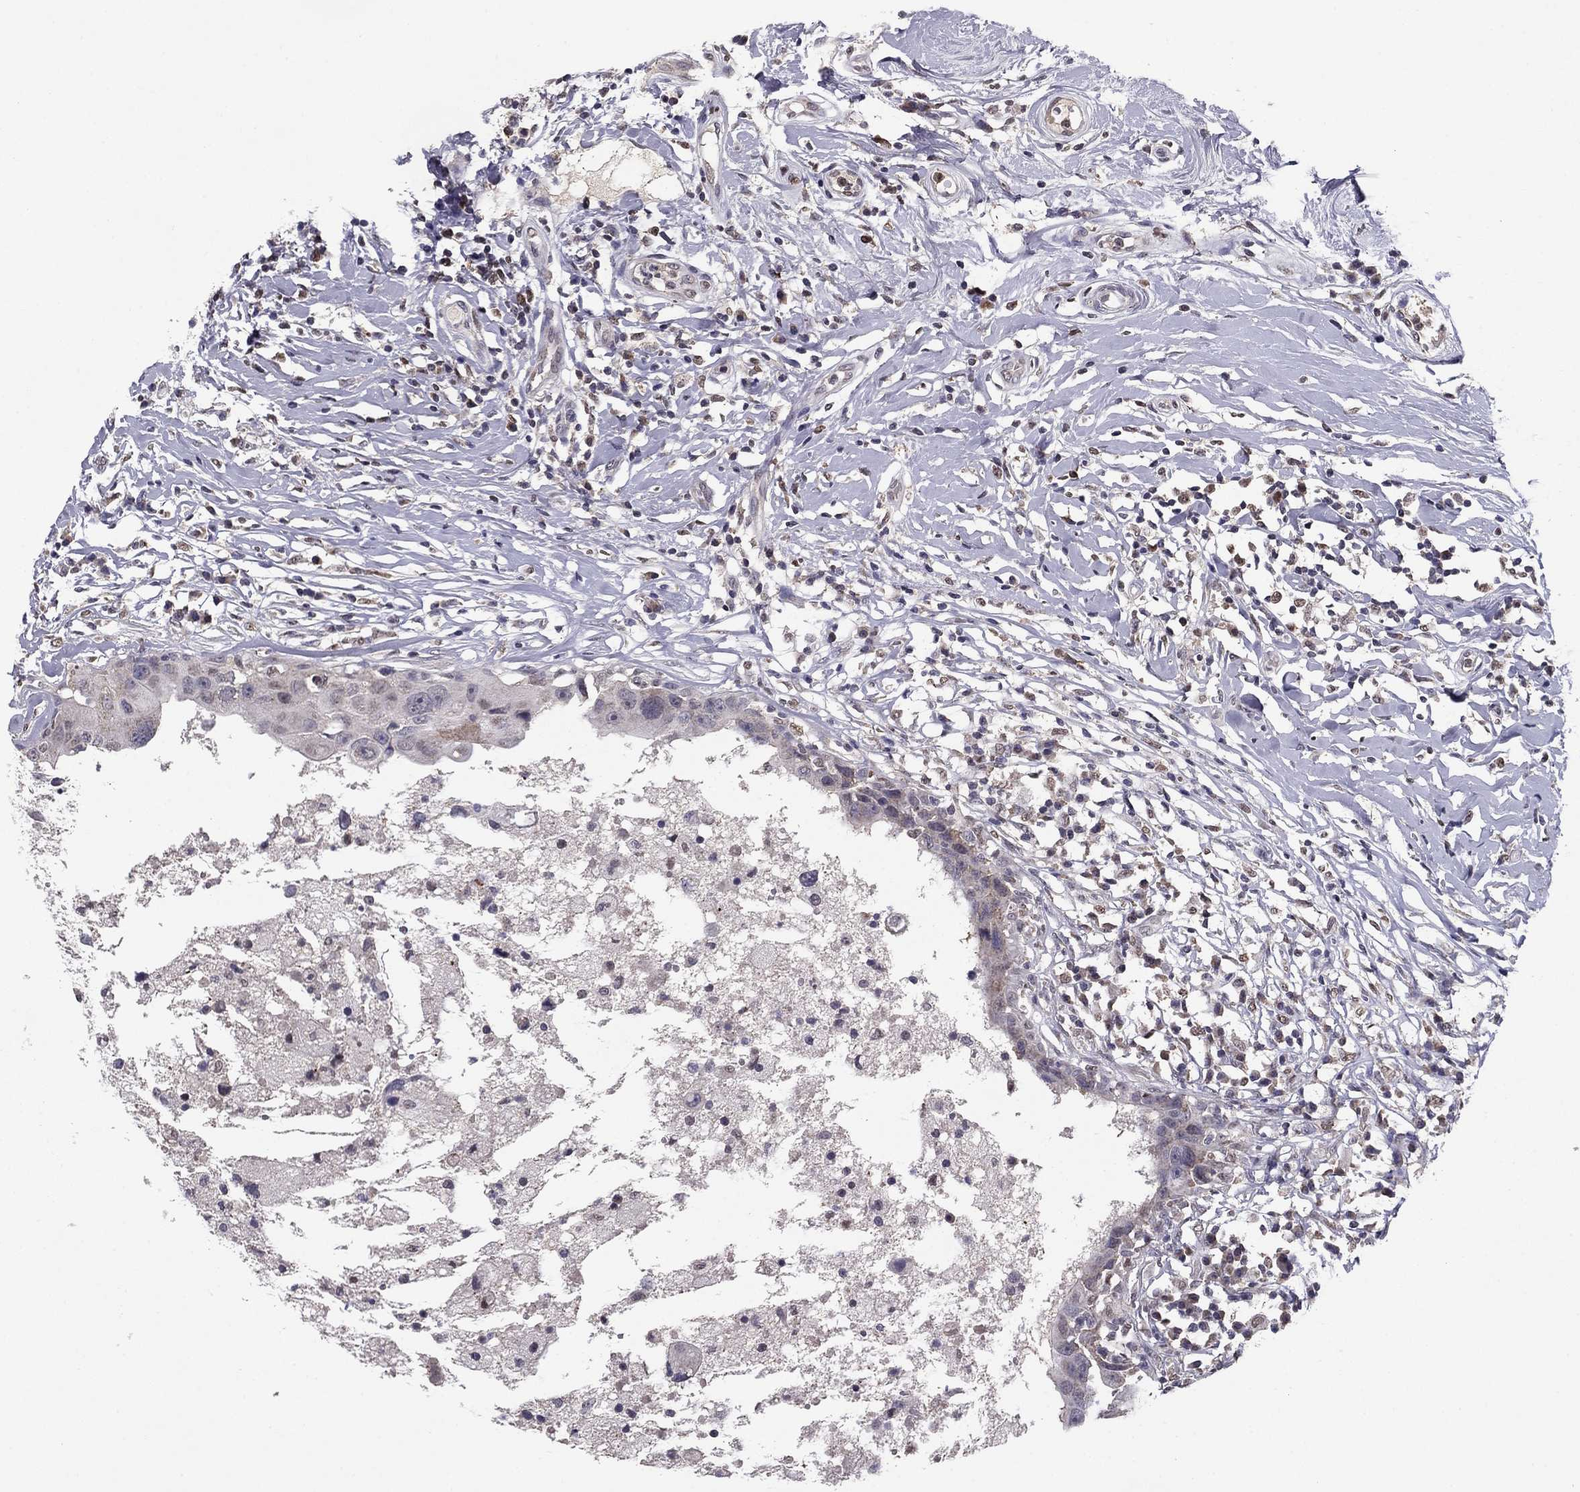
{"staining": {"intensity": "negative", "quantity": "none", "location": "none"}, "tissue": "breast cancer", "cell_type": "Tumor cells", "image_type": "cancer", "snomed": [{"axis": "morphology", "description": "Duct carcinoma"}, {"axis": "topography", "description": "Breast"}], "caption": "Immunohistochemistry (IHC) image of neoplastic tissue: breast cancer (infiltrating ductal carcinoma) stained with DAB reveals no significant protein staining in tumor cells.", "gene": "HCN1", "patient": {"sex": "female", "age": 27}}